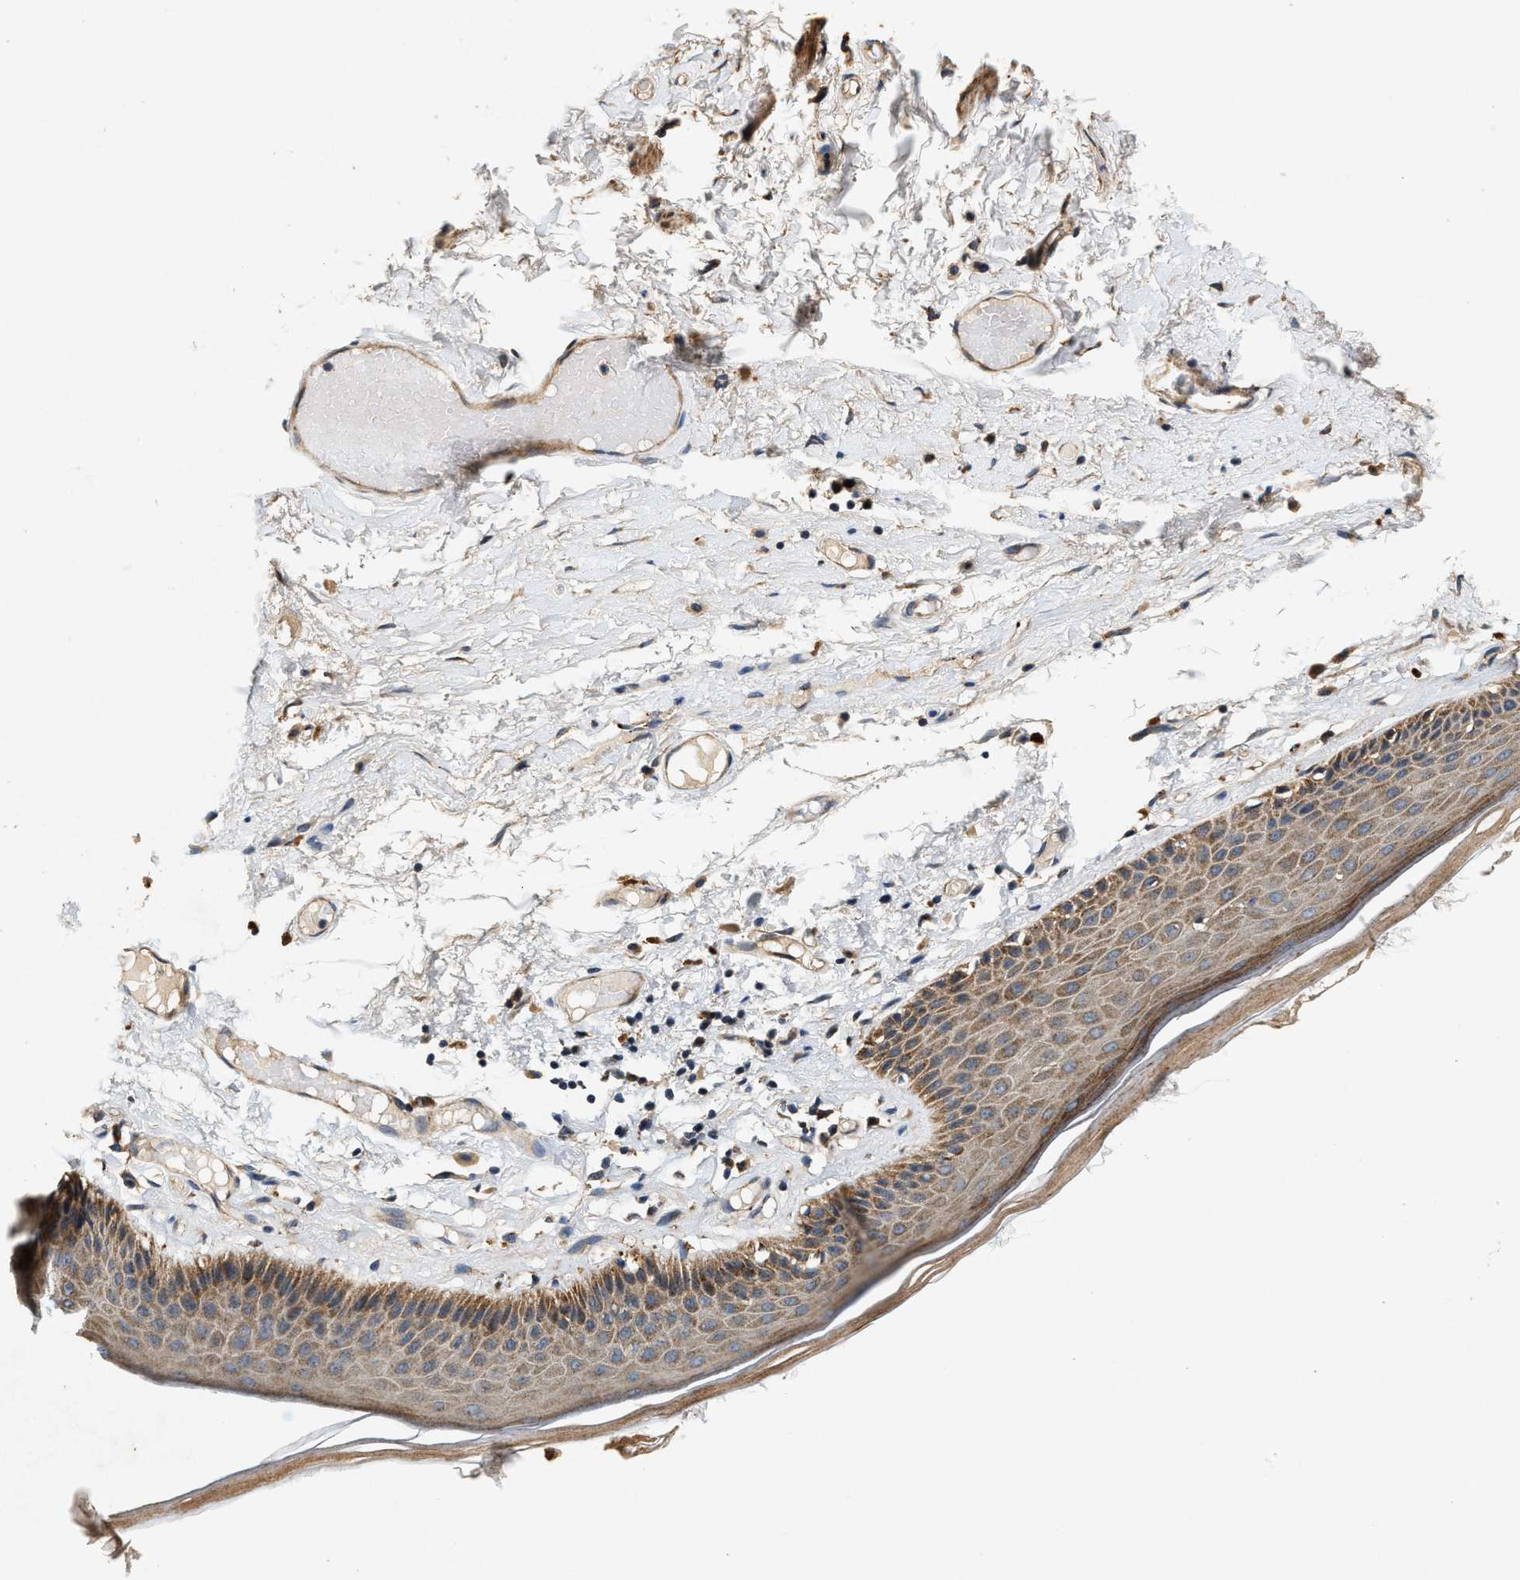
{"staining": {"intensity": "moderate", "quantity": ">75%", "location": "cytoplasmic/membranous"}, "tissue": "skin", "cell_type": "Epidermal cells", "image_type": "normal", "snomed": [{"axis": "morphology", "description": "Normal tissue, NOS"}, {"axis": "topography", "description": "Vulva"}], "caption": "Moderate cytoplasmic/membranous protein expression is appreciated in approximately >75% of epidermal cells in skin. (IHC, brightfield microscopy, high magnification).", "gene": "DUSP10", "patient": {"sex": "female", "age": 73}}